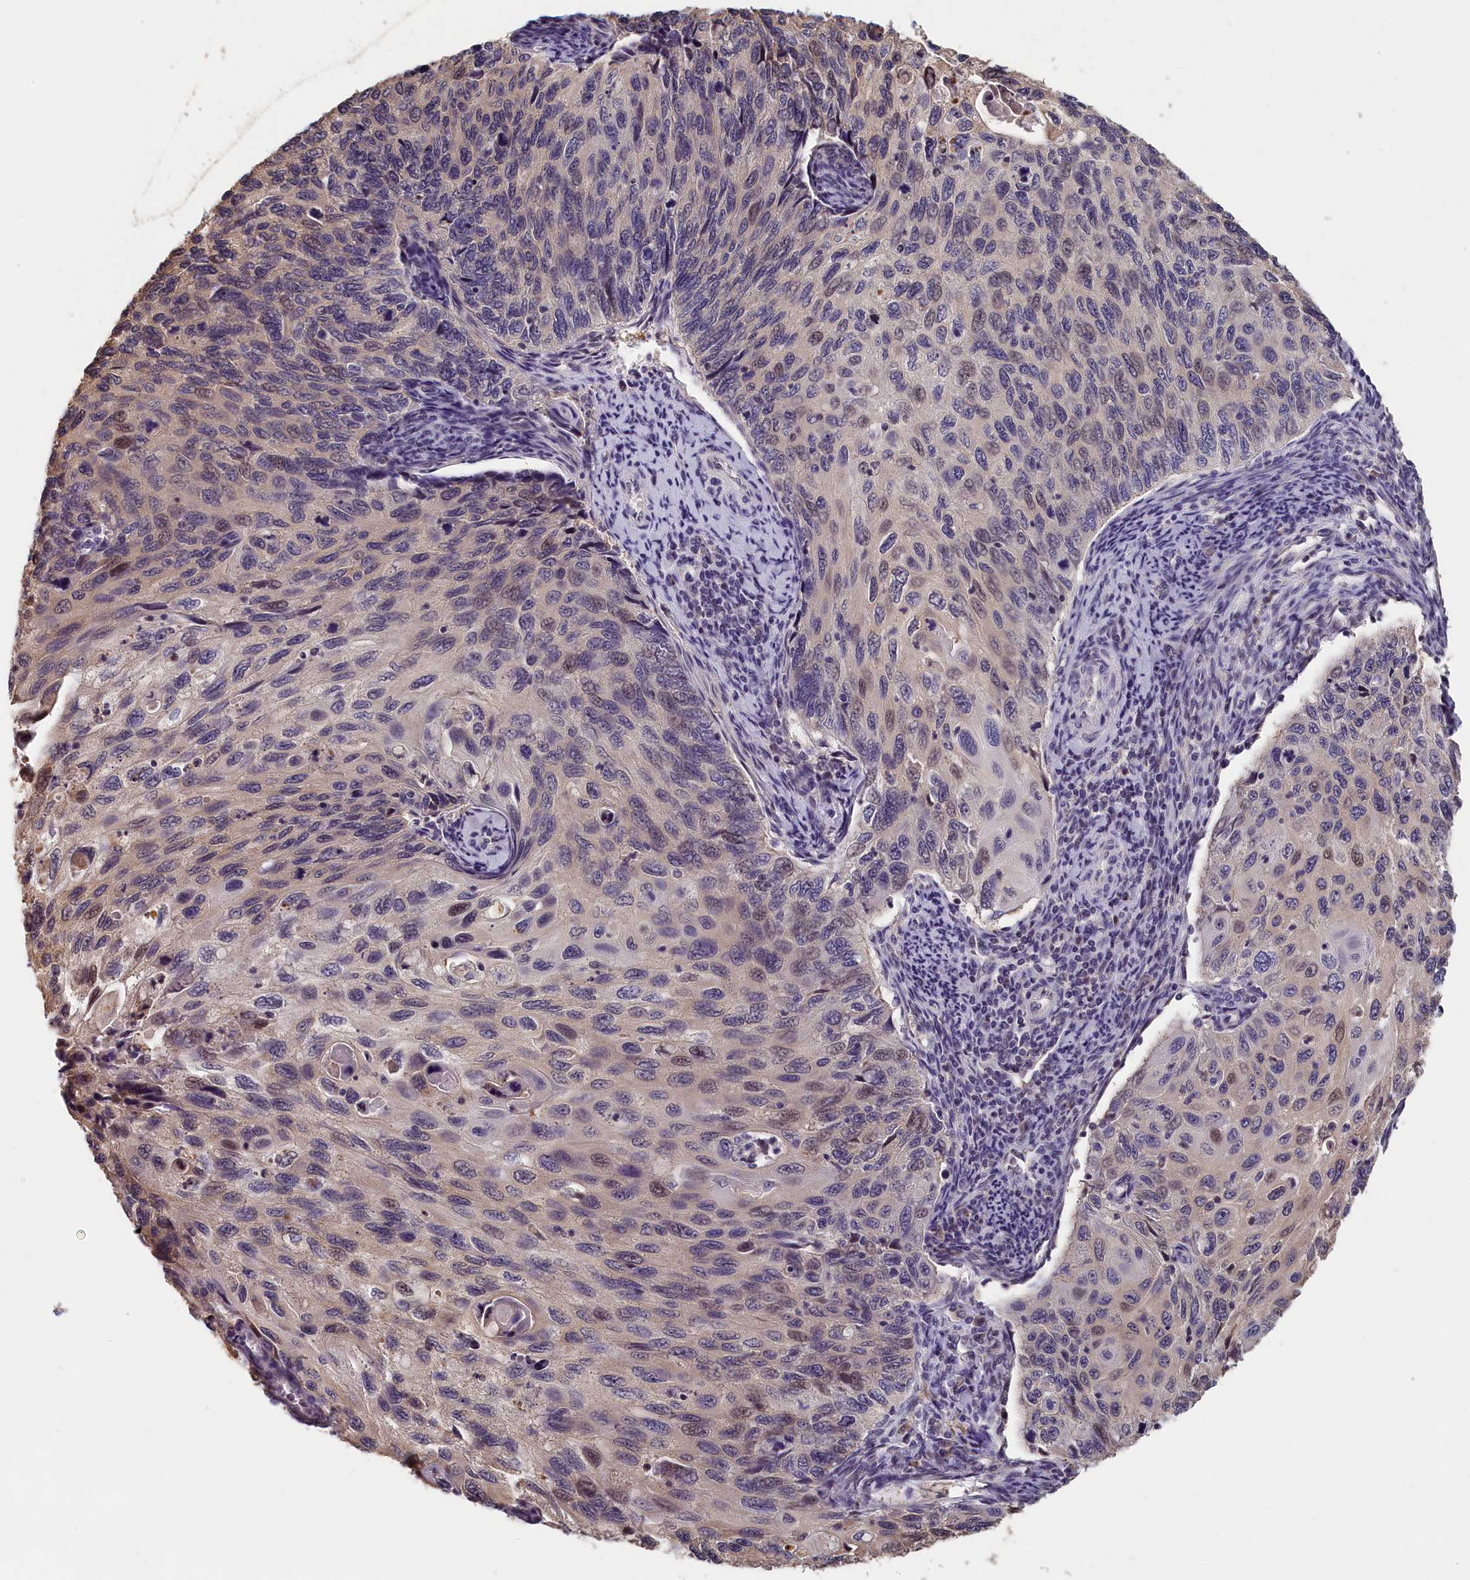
{"staining": {"intensity": "weak", "quantity": "<25%", "location": "nuclear"}, "tissue": "cervical cancer", "cell_type": "Tumor cells", "image_type": "cancer", "snomed": [{"axis": "morphology", "description": "Squamous cell carcinoma, NOS"}, {"axis": "topography", "description": "Cervix"}], "caption": "Tumor cells are negative for protein expression in human cervical cancer. (DAB immunohistochemistry visualized using brightfield microscopy, high magnification).", "gene": "TMEM116", "patient": {"sex": "female", "age": 70}}